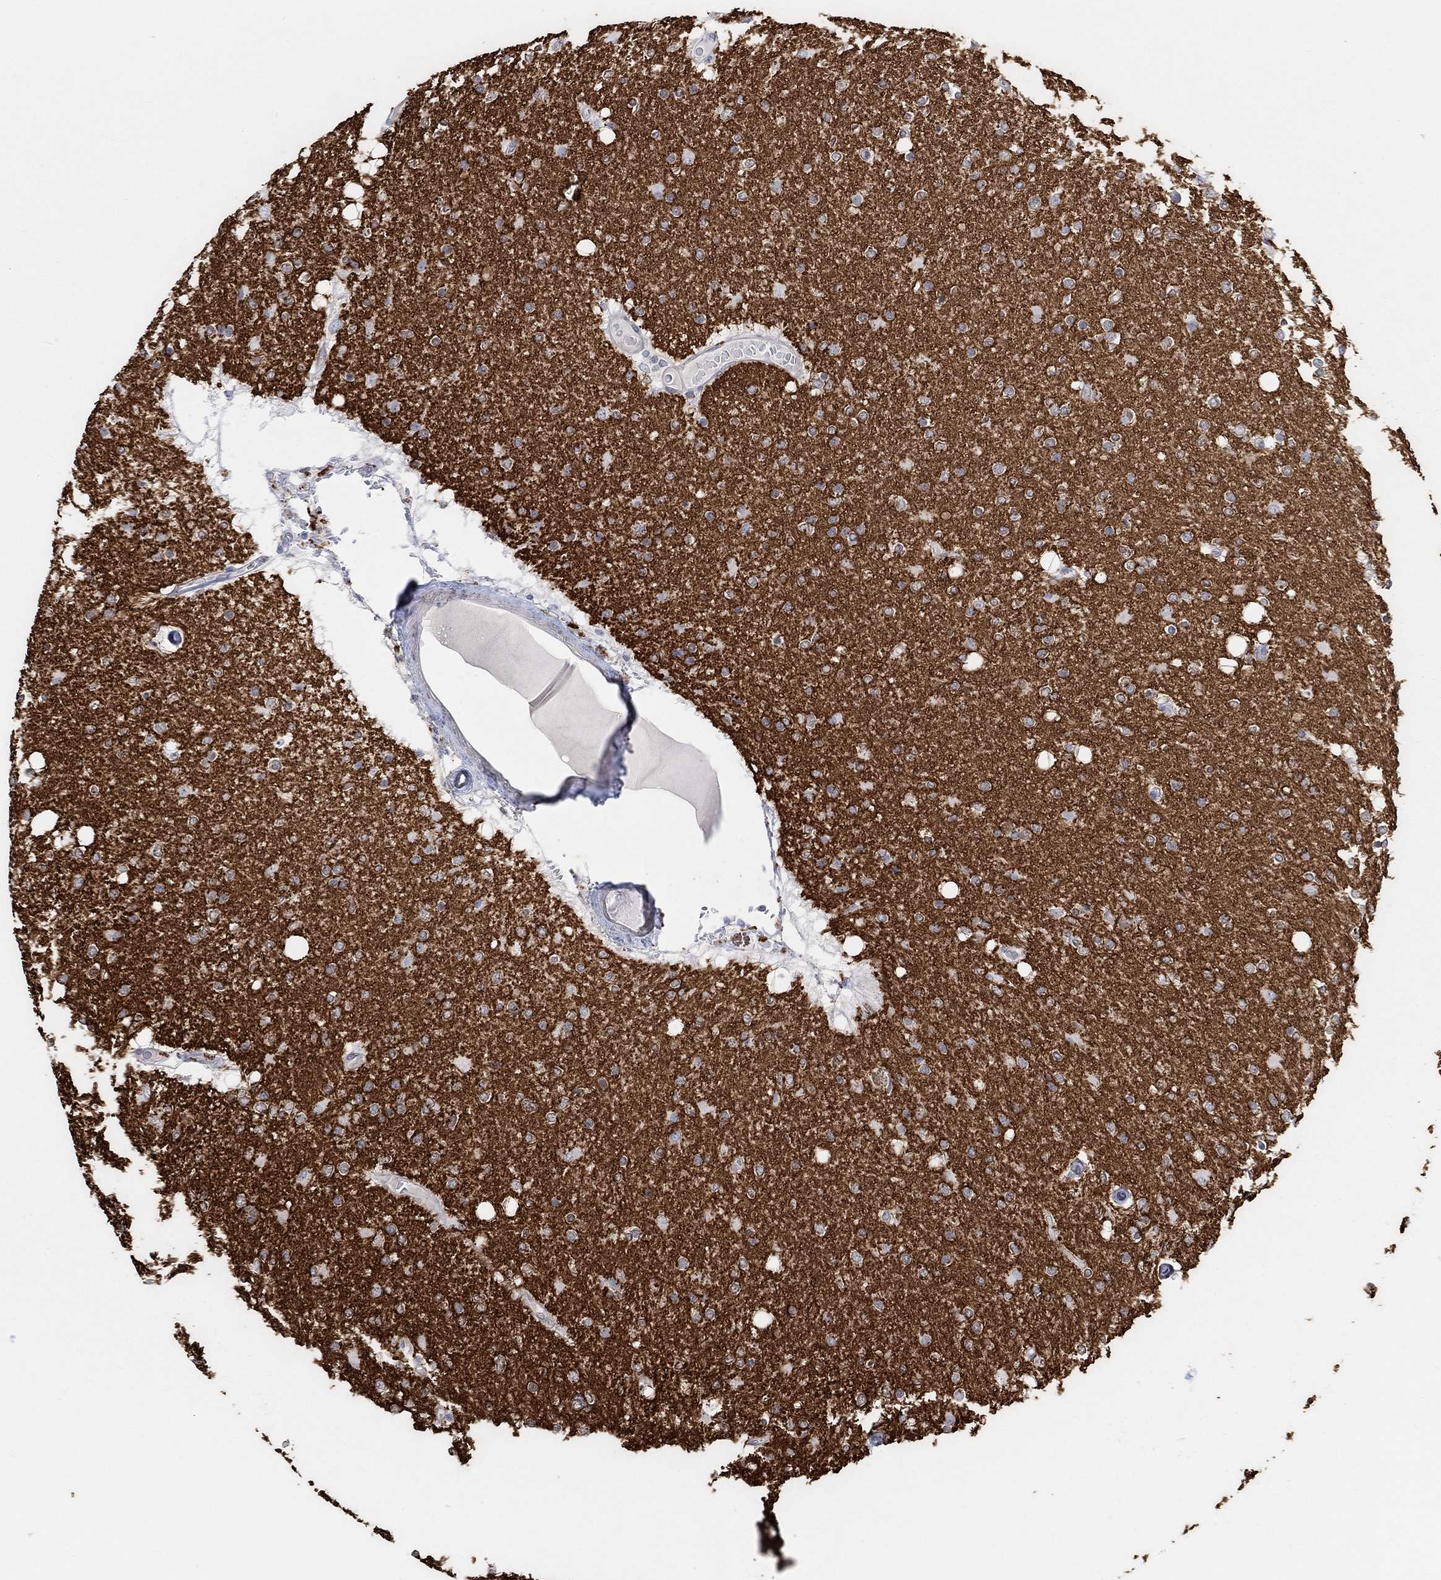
{"staining": {"intensity": "negative", "quantity": "none", "location": "none"}, "tissue": "glioma", "cell_type": "Tumor cells", "image_type": "cancer", "snomed": [{"axis": "morphology", "description": "Glioma, malignant, High grade"}, {"axis": "topography", "description": "Cerebral cortex"}], "caption": "Immunohistochemical staining of human glioma reveals no significant positivity in tumor cells.", "gene": "RIMS1", "patient": {"sex": "male", "age": 70}}